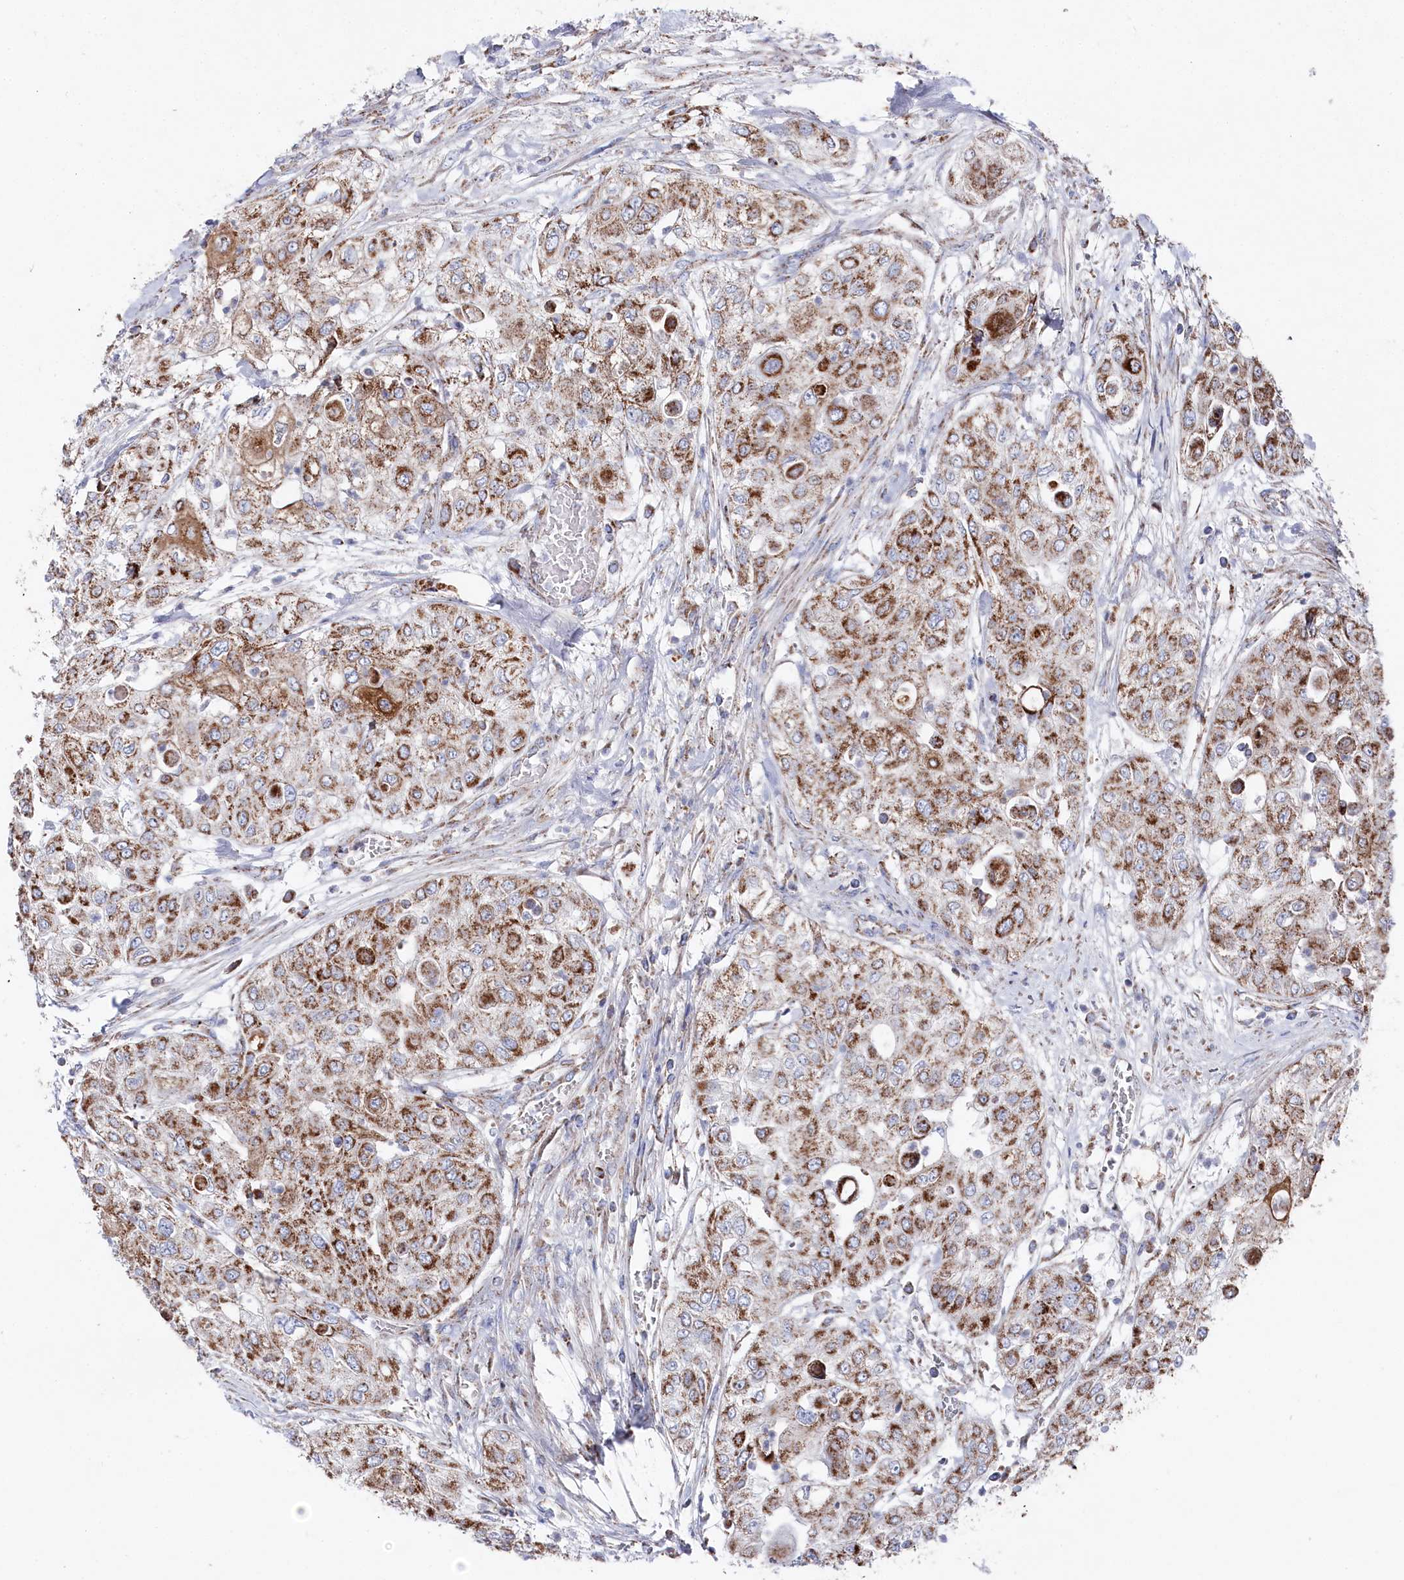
{"staining": {"intensity": "strong", "quantity": ">75%", "location": "cytoplasmic/membranous"}, "tissue": "urothelial cancer", "cell_type": "Tumor cells", "image_type": "cancer", "snomed": [{"axis": "morphology", "description": "Urothelial carcinoma, High grade"}, {"axis": "topography", "description": "Urinary bladder"}], "caption": "The photomicrograph reveals a brown stain indicating the presence of a protein in the cytoplasmic/membranous of tumor cells in urothelial carcinoma (high-grade).", "gene": "GLS2", "patient": {"sex": "female", "age": 79}}